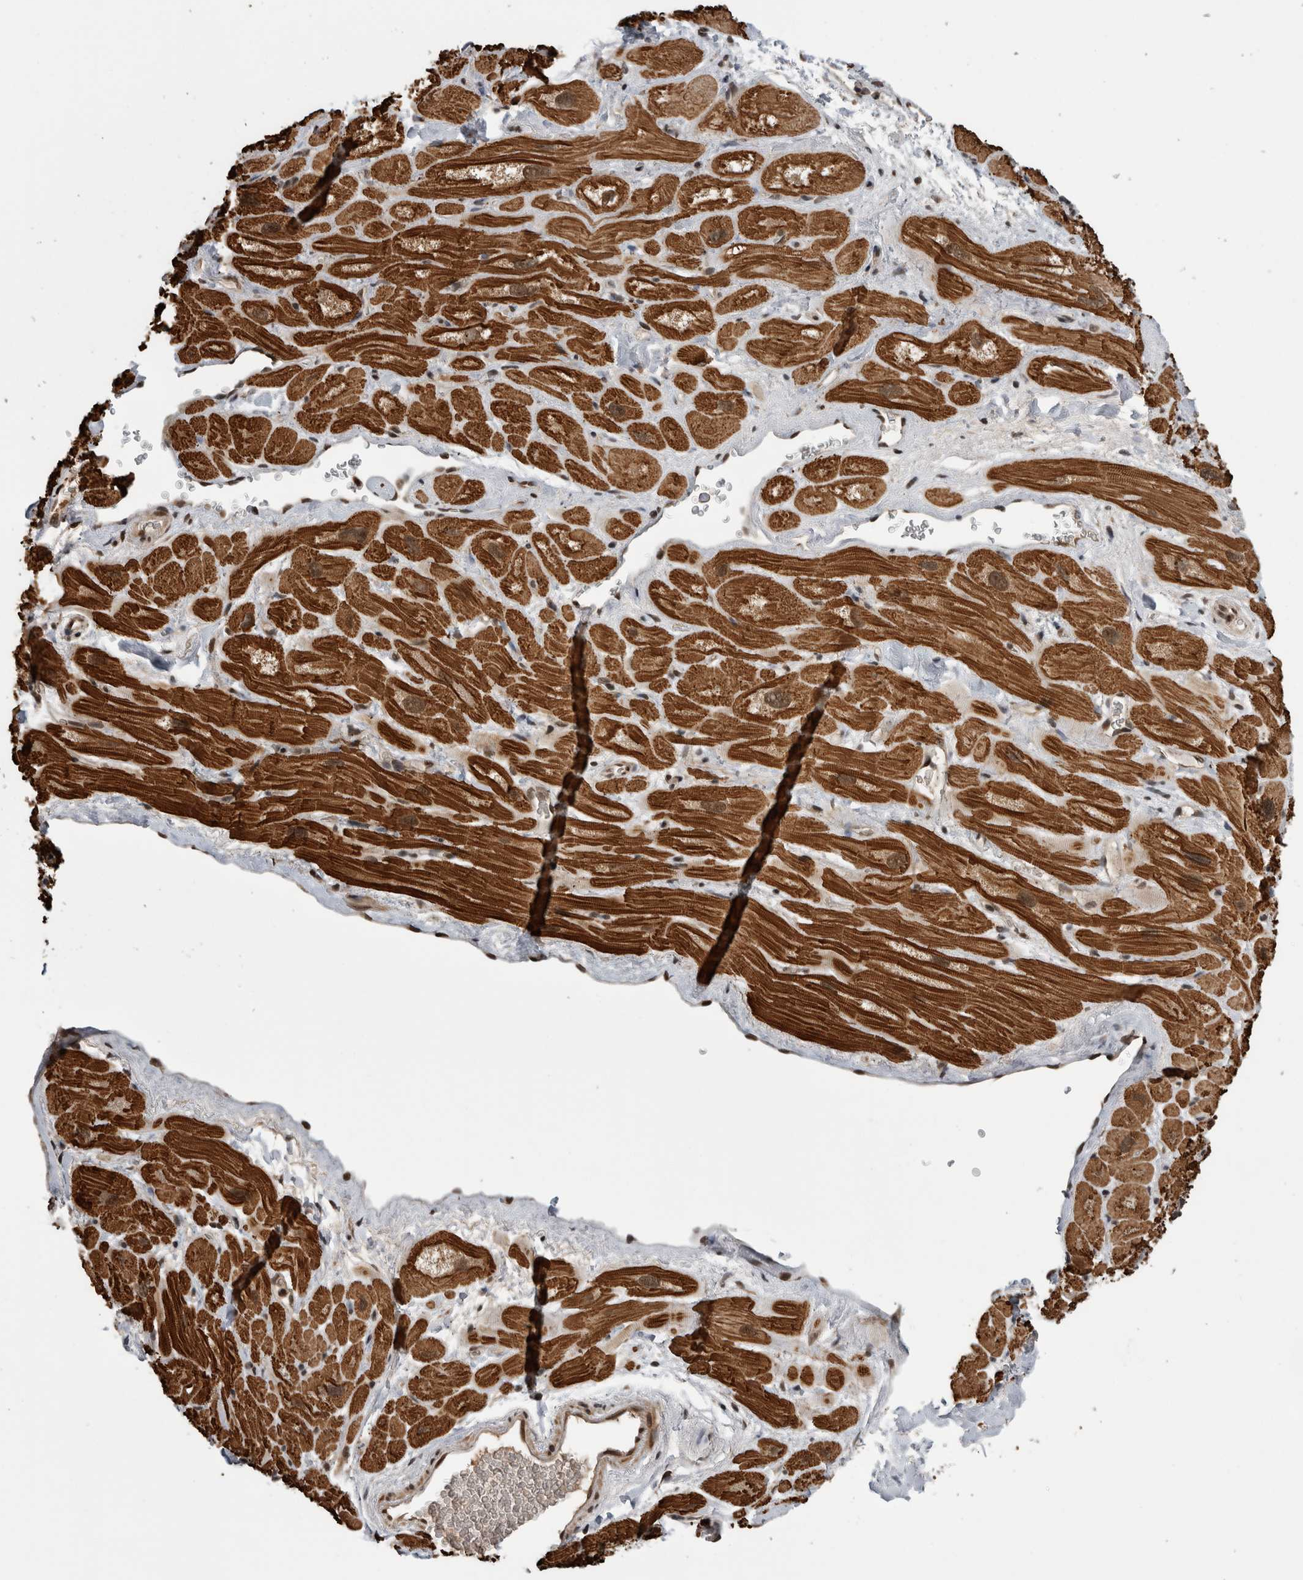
{"staining": {"intensity": "strong", "quantity": ">75%", "location": "cytoplasmic/membranous"}, "tissue": "heart muscle", "cell_type": "Cardiomyocytes", "image_type": "normal", "snomed": [{"axis": "morphology", "description": "Normal tissue, NOS"}, {"axis": "topography", "description": "Heart"}], "caption": "Immunohistochemistry histopathology image of unremarkable heart muscle: heart muscle stained using immunohistochemistry shows high levels of strong protein expression localized specifically in the cytoplasmic/membranous of cardiomyocytes, appearing as a cytoplasmic/membranous brown color.", "gene": "CPSF2", "patient": {"sex": "male", "age": 49}}